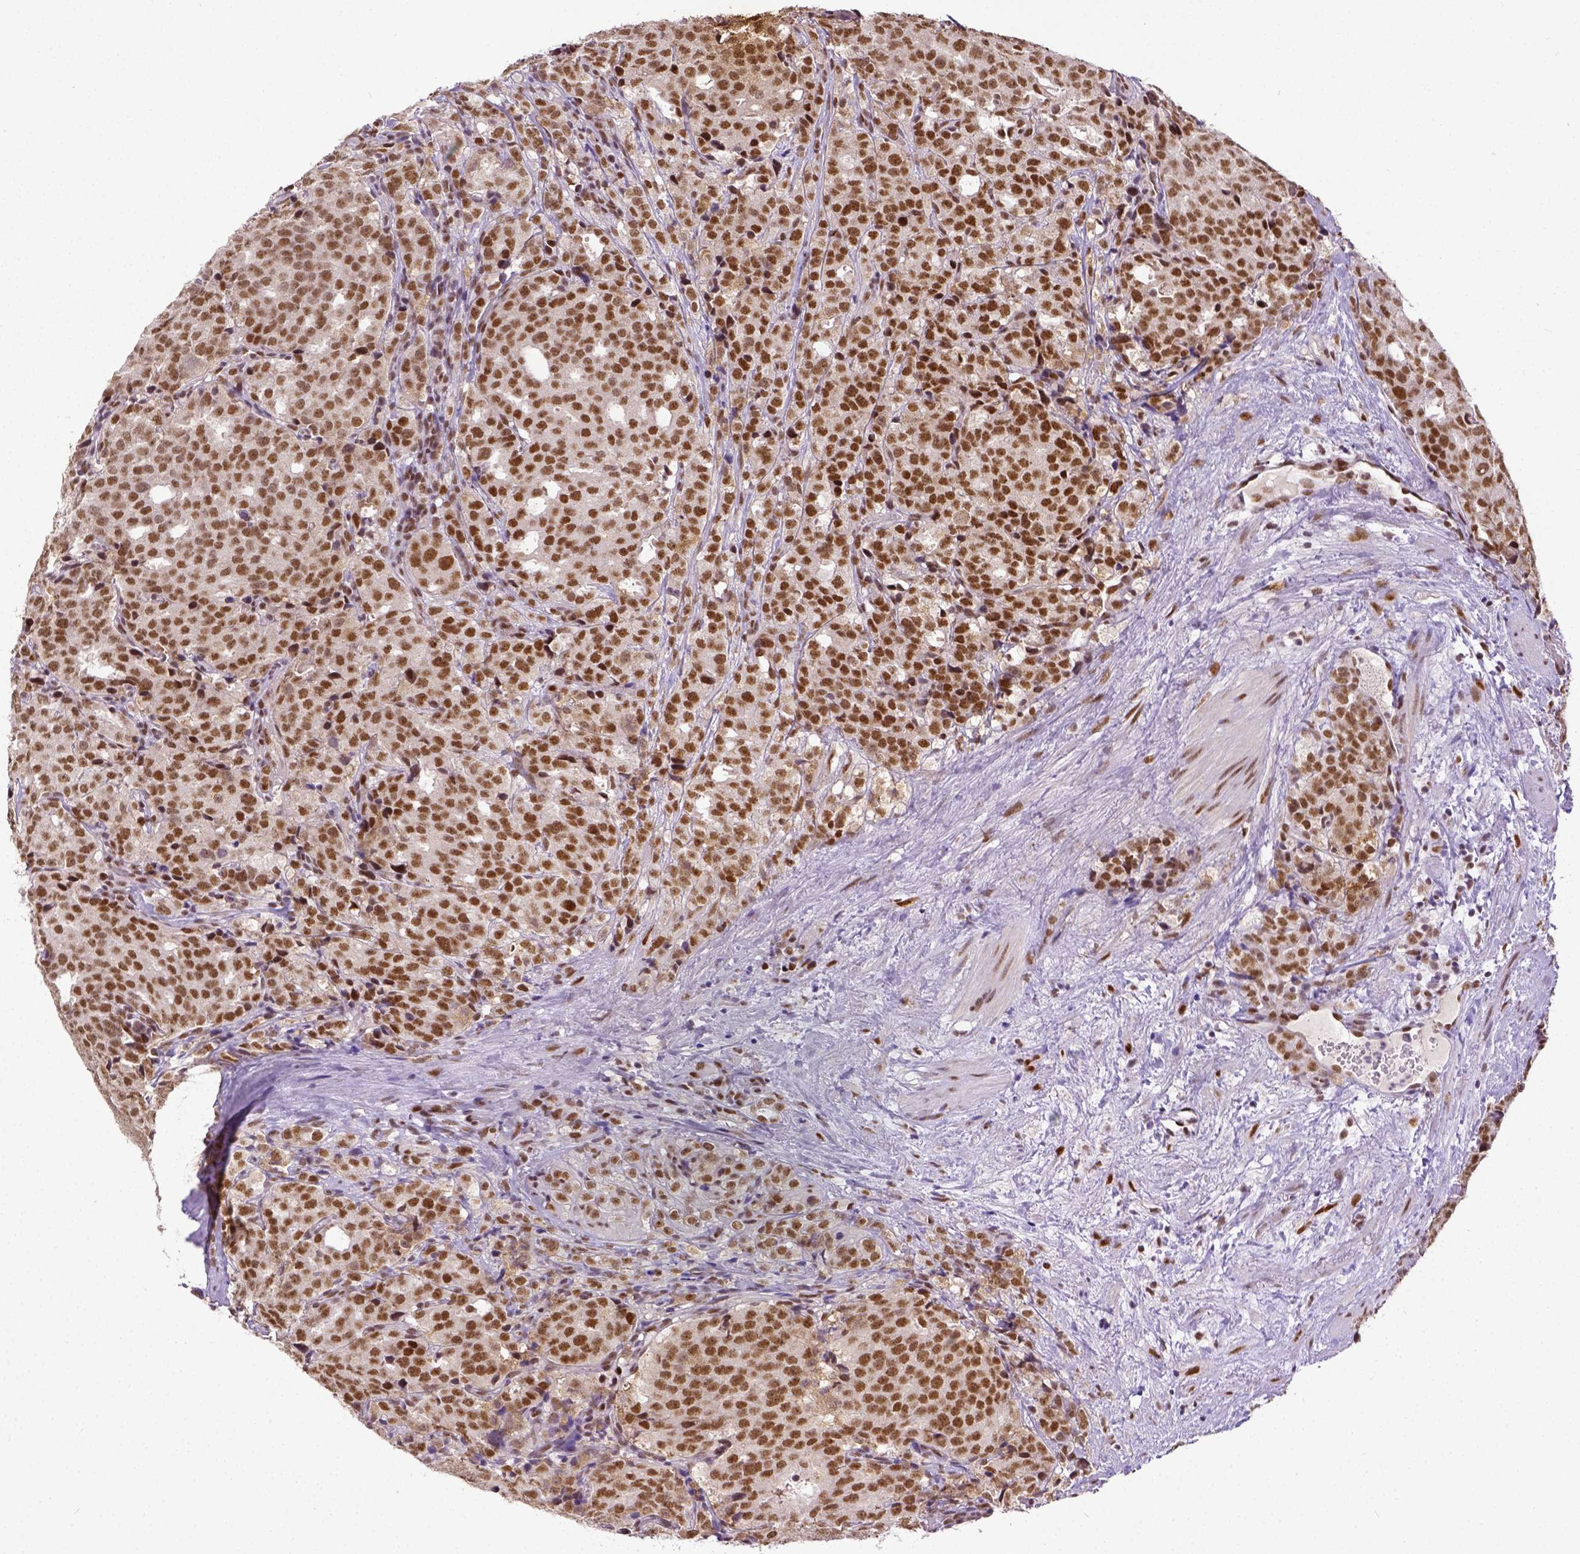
{"staining": {"intensity": "moderate", "quantity": ">75%", "location": "nuclear"}, "tissue": "prostate cancer", "cell_type": "Tumor cells", "image_type": "cancer", "snomed": [{"axis": "morphology", "description": "Adenocarcinoma, High grade"}, {"axis": "topography", "description": "Prostate"}], "caption": "Protein expression analysis of prostate adenocarcinoma (high-grade) reveals moderate nuclear staining in approximately >75% of tumor cells.", "gene": "ERCC1", "patient": {"sex": "male", "age": 53}}